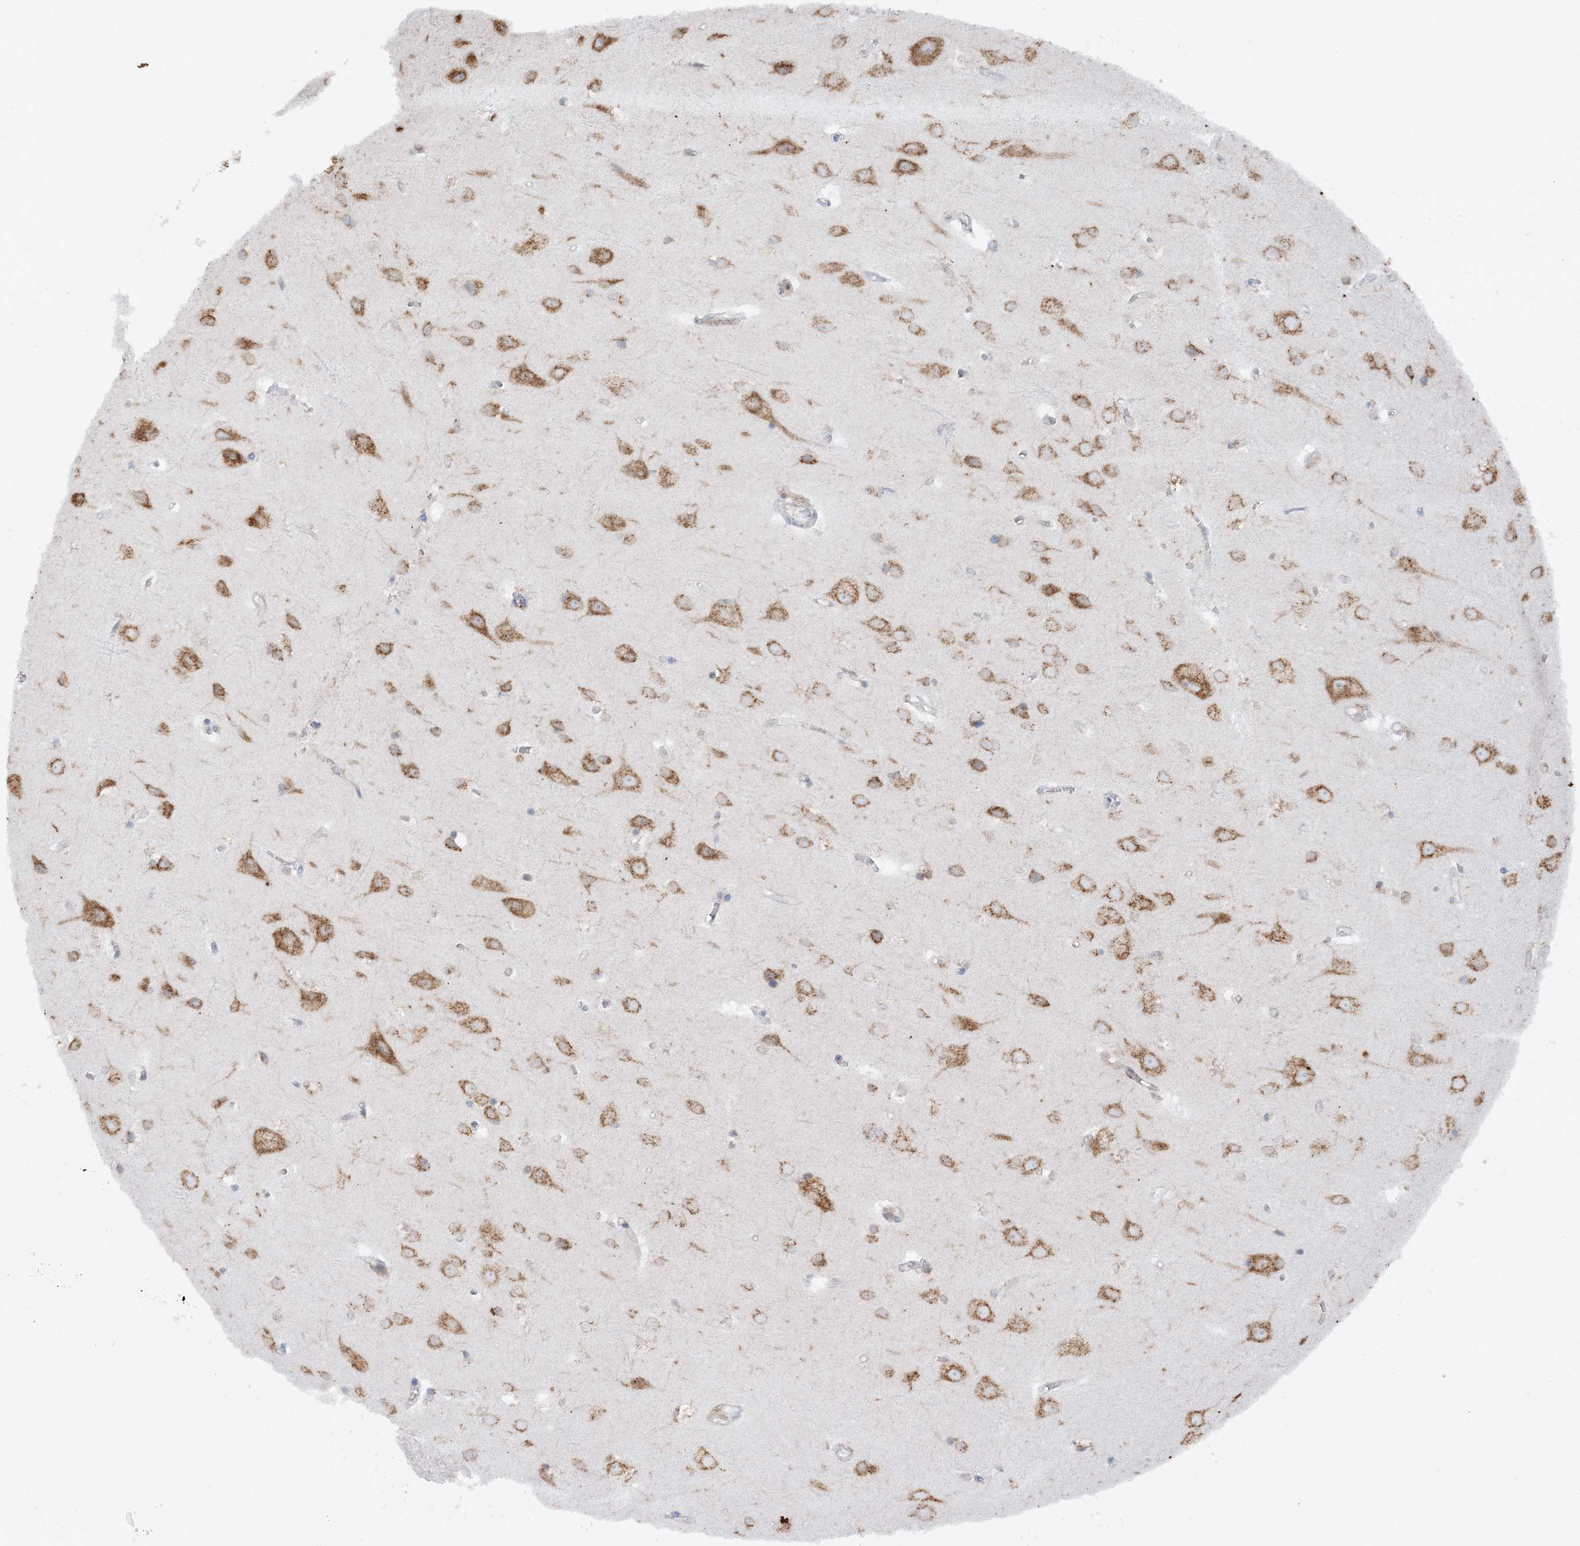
{"staining": {"intensity": "negative", "quantity": "none", "location": "none"}, "tissue": "cerebral cortex", "cell_type": "Endothelial cells", "image_type": "normal", "snomed": [{"axis": "morphology", "description": "Normal tissue, NOS"}, {"axis": "topography", "description": "Cerebral cortex"}], "caption": "Human cerebral cortex stained for a protein using immunohistochemistry reveals no expression in endothelial cells.", "gene": "TMED10", "patient": {"sex": "male", "age": 54}}